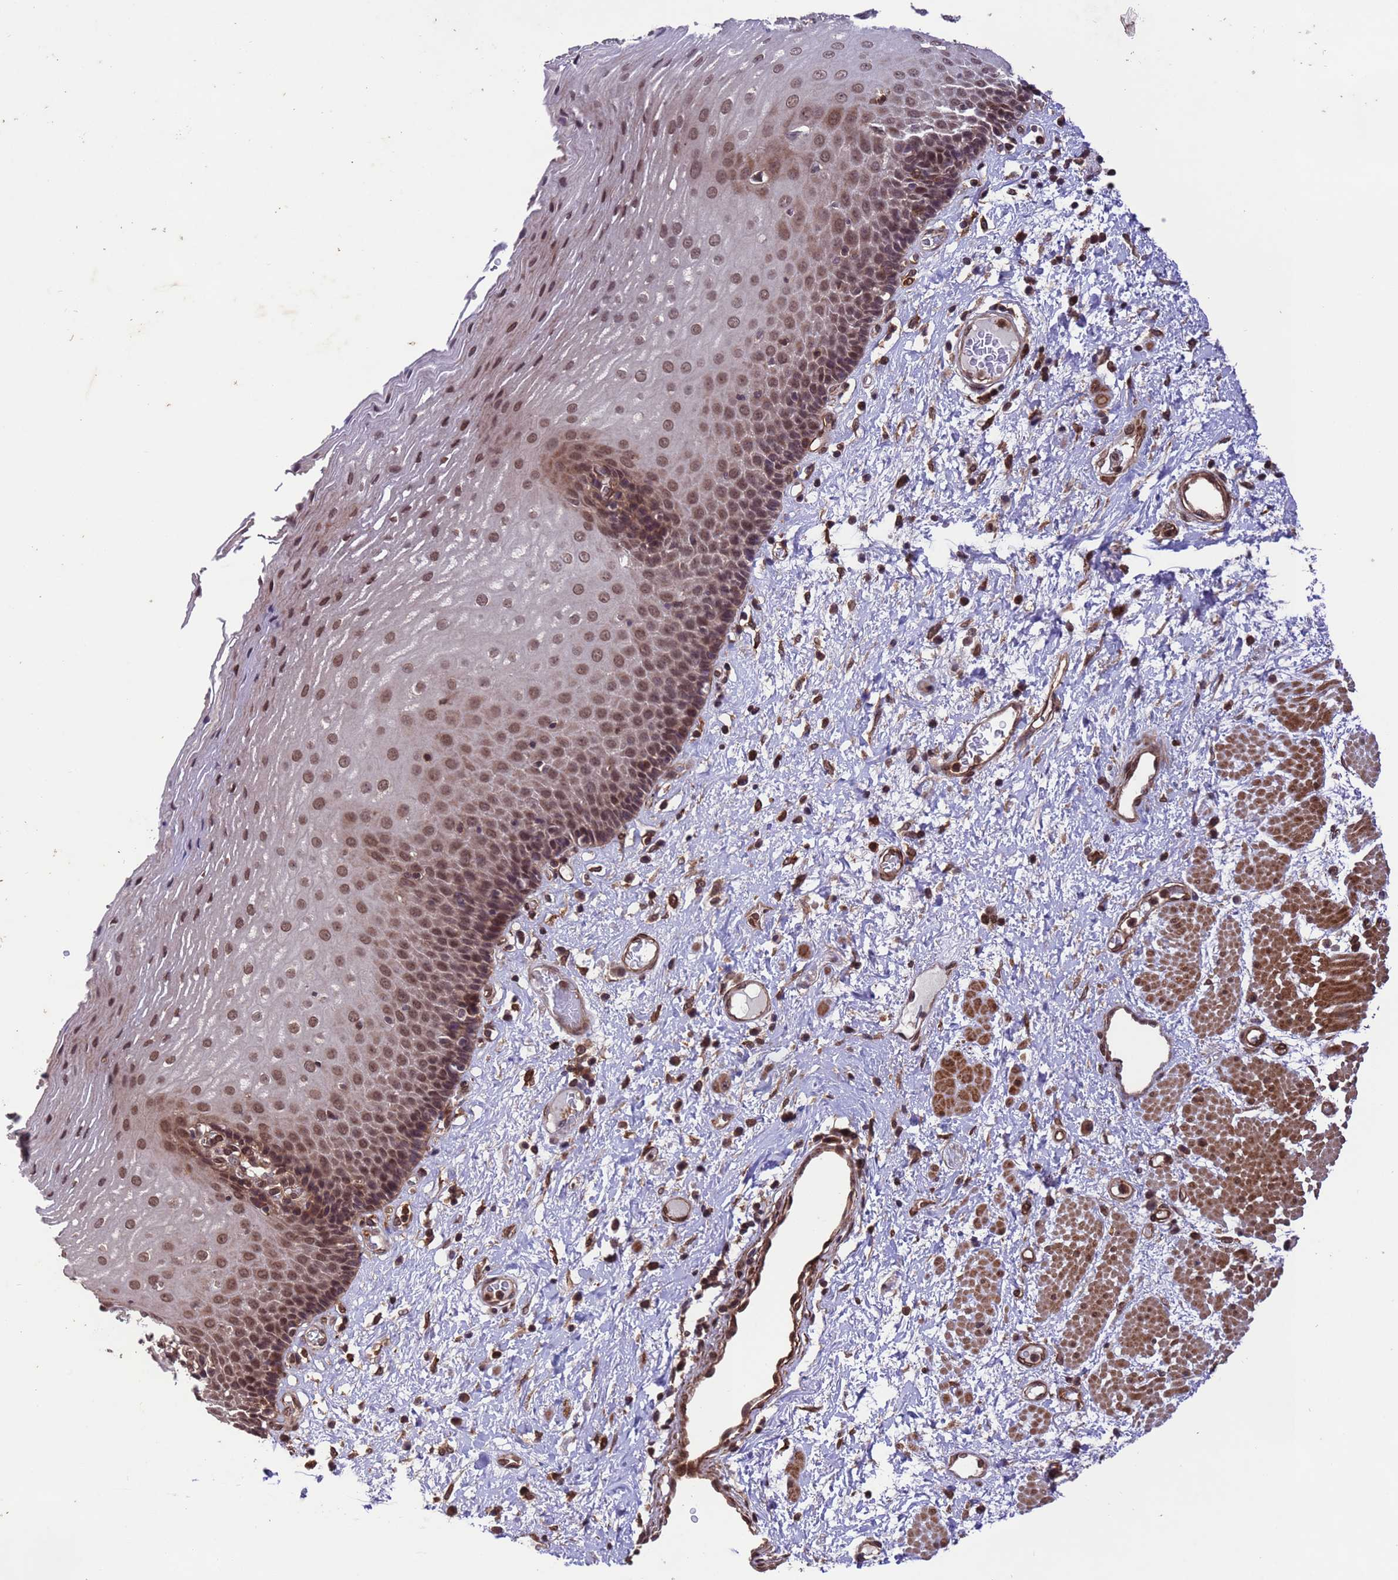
{"staining": {"intensity": "moderate", "quantity": ">75%", "location": "nuclear"}, "tissue": "esophagus", "cell_type": "Squamous epithelial cells", "image_type": "normal", "snomed": [{"axis": "morphology", "description": "Normal tissue, NOS"}, {"axis": "morphology", "description": "Adenocarcinoma, NOS"}, {"axis": "topography", "description": "Esophagus"}], "caption": "DAB immunohistochemical staining of unremarkable esophagus shows moderate nuclear protein staining in approximately >75% of squamous epithelial cells. (IHC, brightfield microscopy, high magnification).", "gene": "VSTM4", "patient": {"sex": "male", "age": 62}}